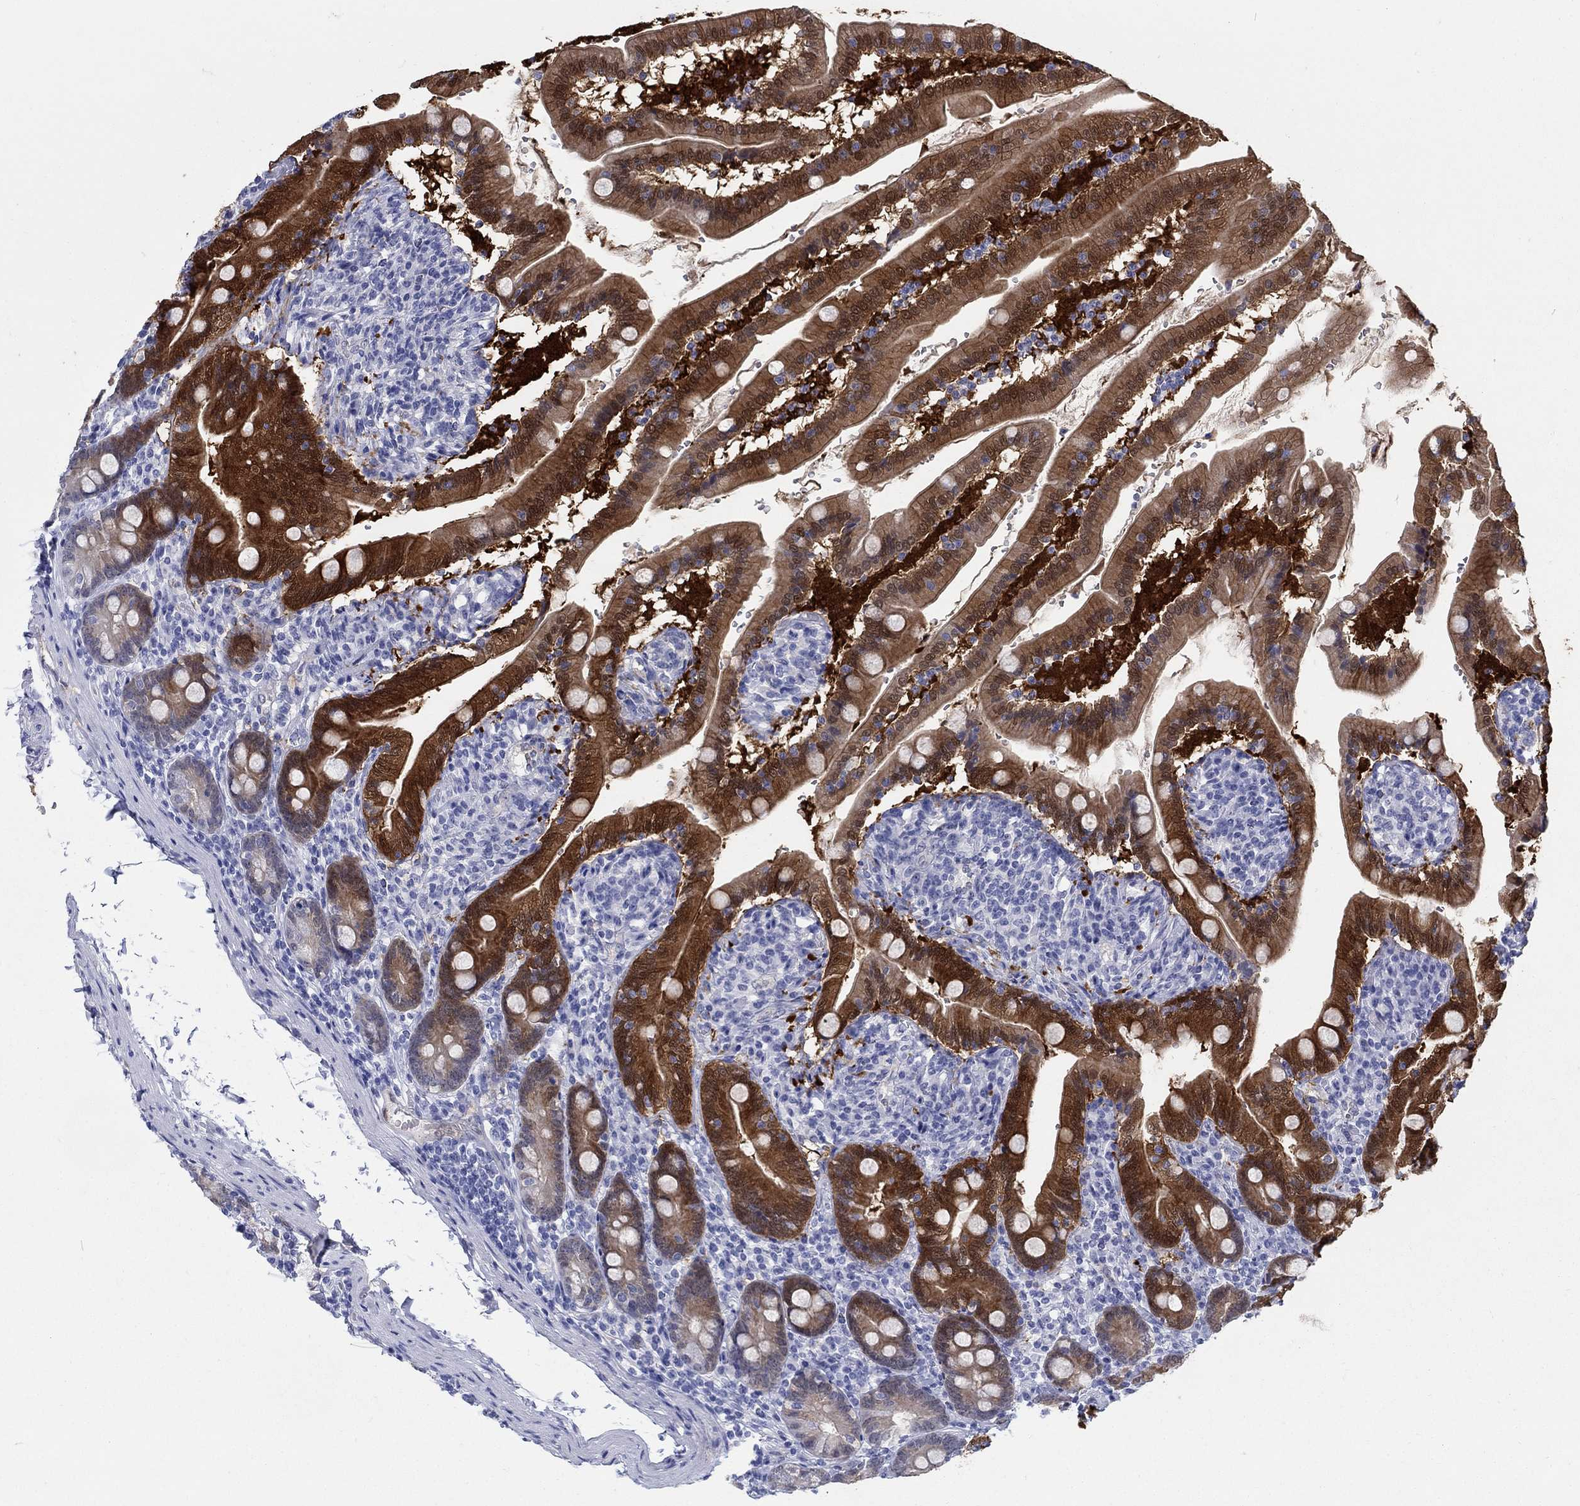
{"staining": {"intensity": "strong", "quantity": "25%-75%", "location": "cytoplasmic/membranous,nuclear"}, "tissue": "duodenum", "cell_type": "Glandular cells", "image_type": "normal", "snomed": [{"axis": "morphology", "description": "Normal tissue, NOS"}, {"axis": "topography", "description": "Duodenum"}], "caption": "Human duodenum stained with a brown dye reveals strong cytoplasmic/membranous,nuclear positive positivity in approximately 25%-75% of glandular cells.", "gene": "AKR1C1", "patient": {"sex": "female", "age": 67}}